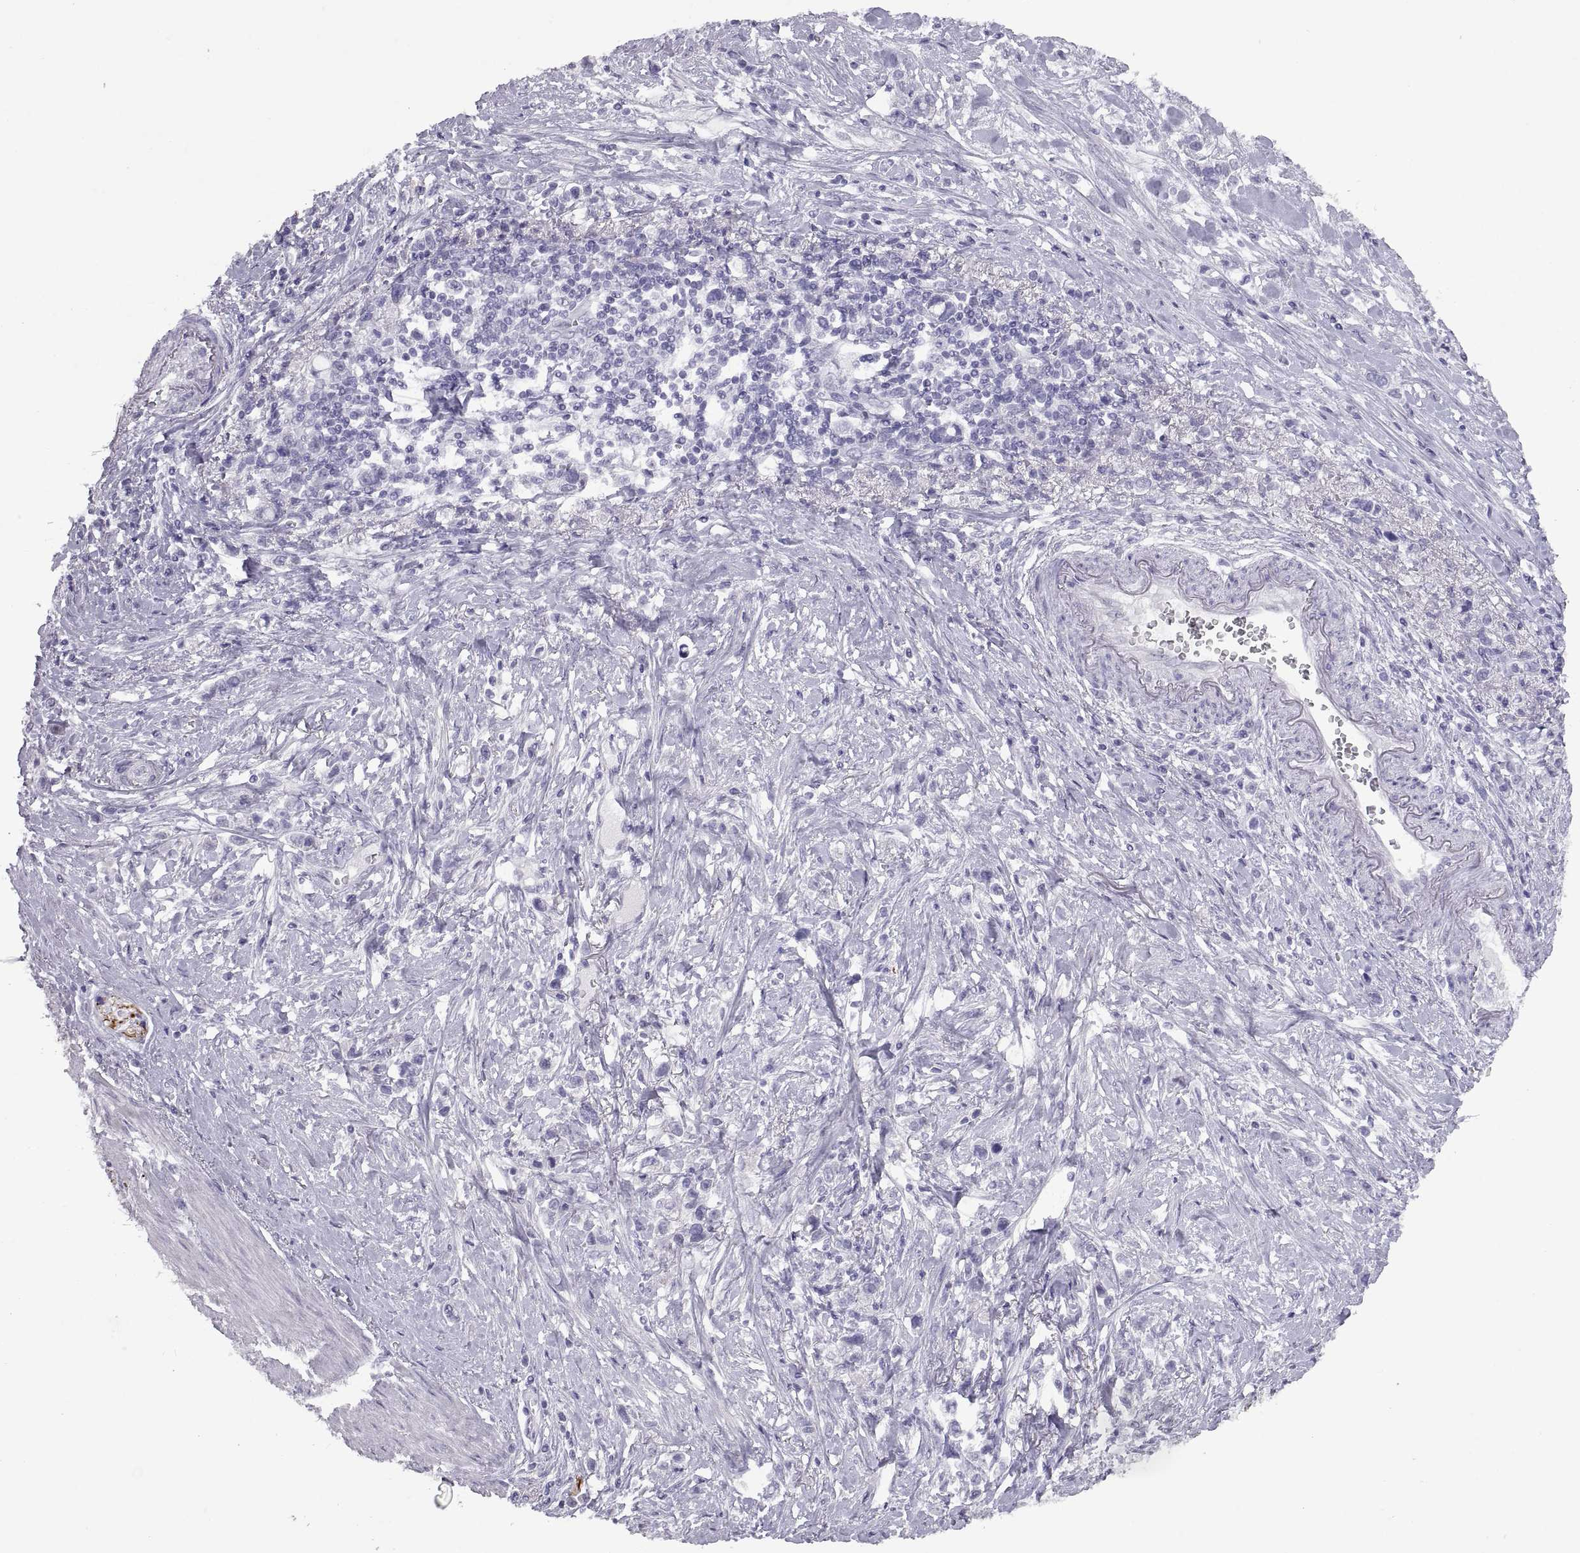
{"staining": {"intensity": "negative", "quantity": "none", "location": "none"}, "tissue": "stomach cancer", "cell_type": "Tumor cells", "image_type": "cancer", "snomed": [{"axis": "morphology", "description": "Adenocarcinoma, NOS"}, {"axis": "topography", "description": "Stomach"}], "caption": "This photomicrograph is of stomach cancer stained with immunohistochemistry (IHC) to label a protein in brown with the nuclei are counter-stained blue. There is no positivity in tumor cells.", "gene": "RGS20", "patient": {"sex": "male", "age": 63}}